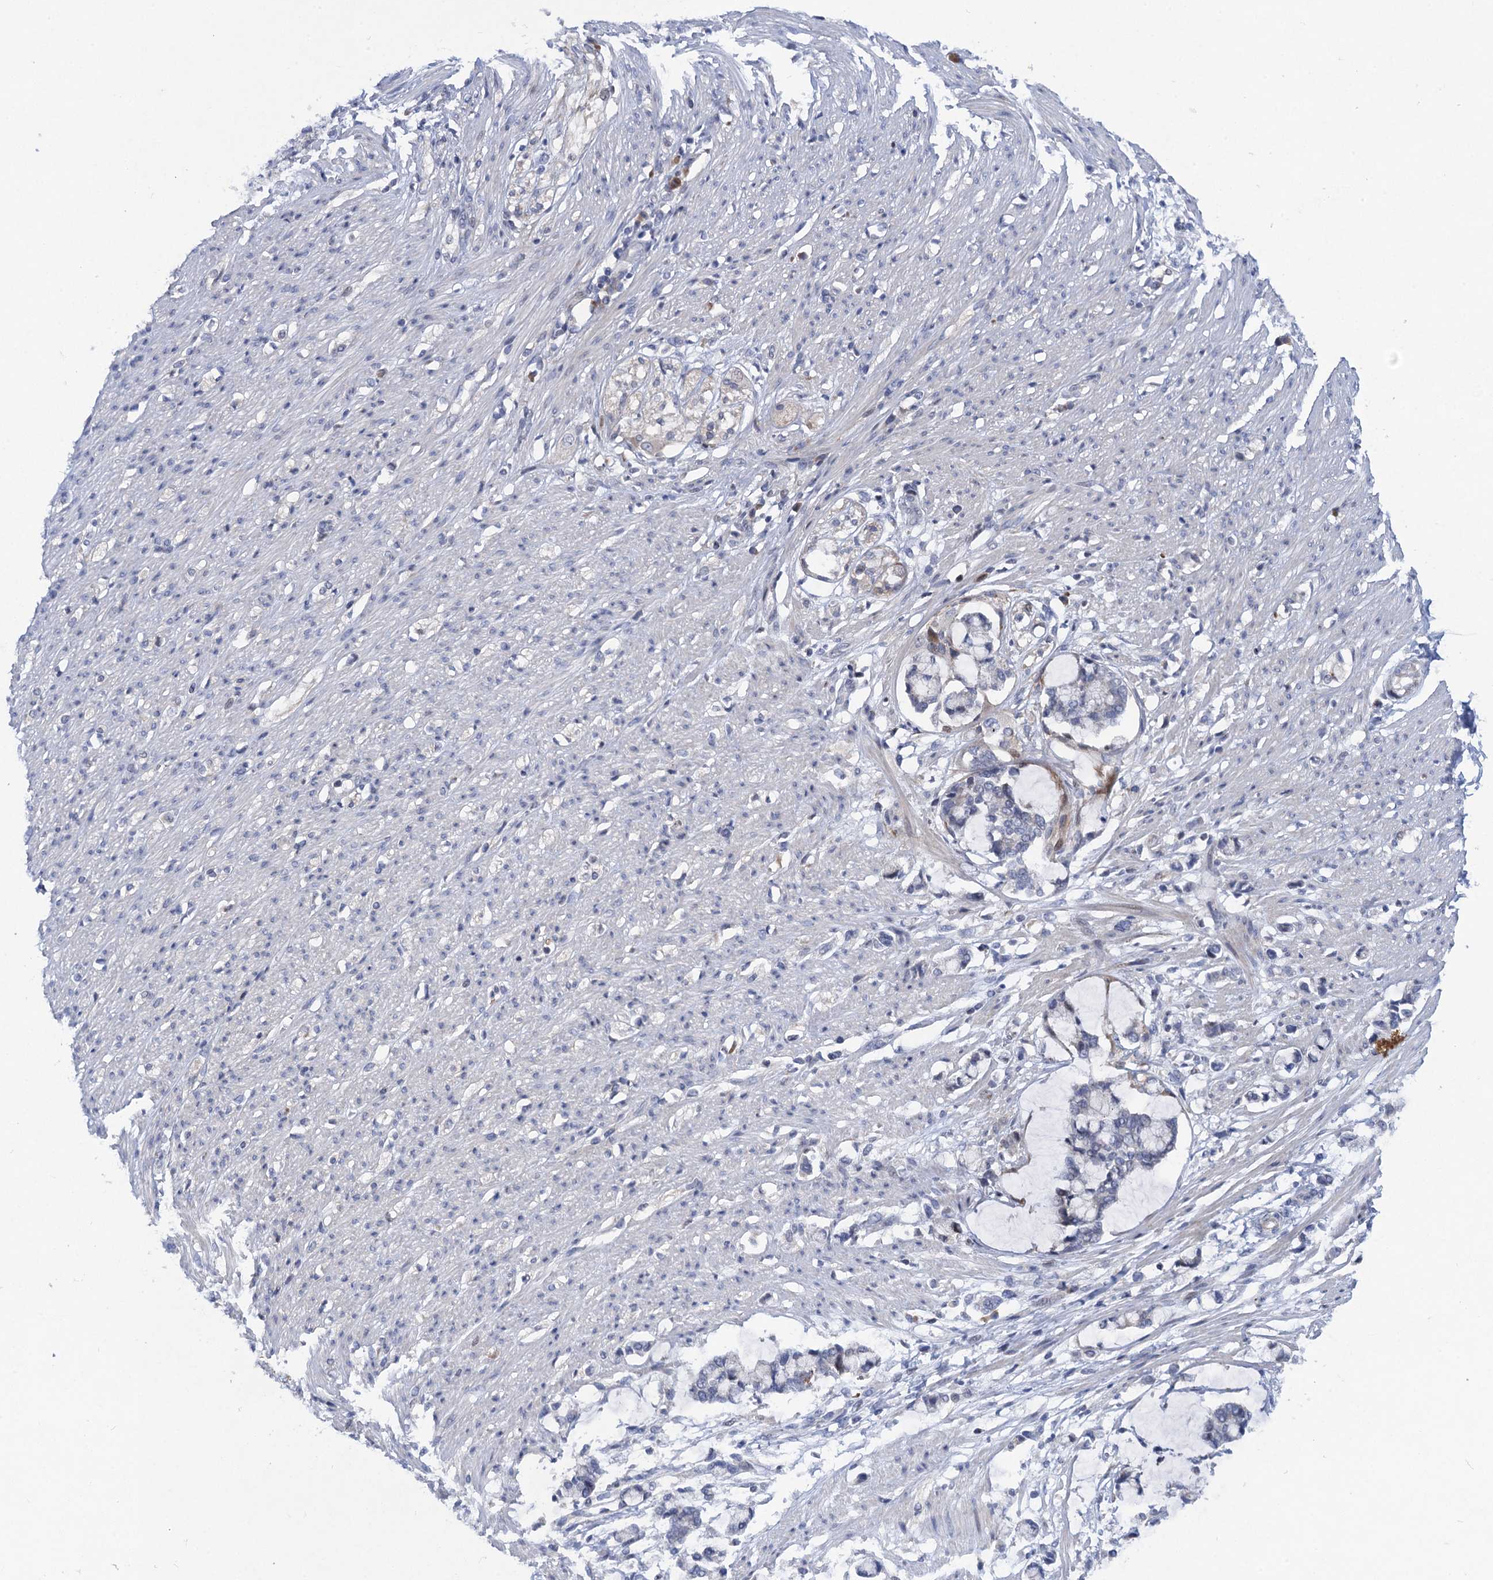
{"staining": {"intensity": "negative", "quantity": "none", "location": "none"}, "tissue": "smooth muscle", "cell_type": "Smooth muscle cells", "image_type": "normal", "snomed": [{"axis": "morphology", "description": "Normal tissue, NOS"}, {"axis": "morphology", "description": "Adenocarcinoma, NOS"}, {"axis": "topography", "description": "Colon"}, {"axis": "topography", "description": "Peripheral nerve tissue"}], "caption": "Smooth muscle cells are negative for brown protein staining in unremarkable smooth muscle.", "gene": "QPCTL", "patient": {"sex": "male", "age": 14}}